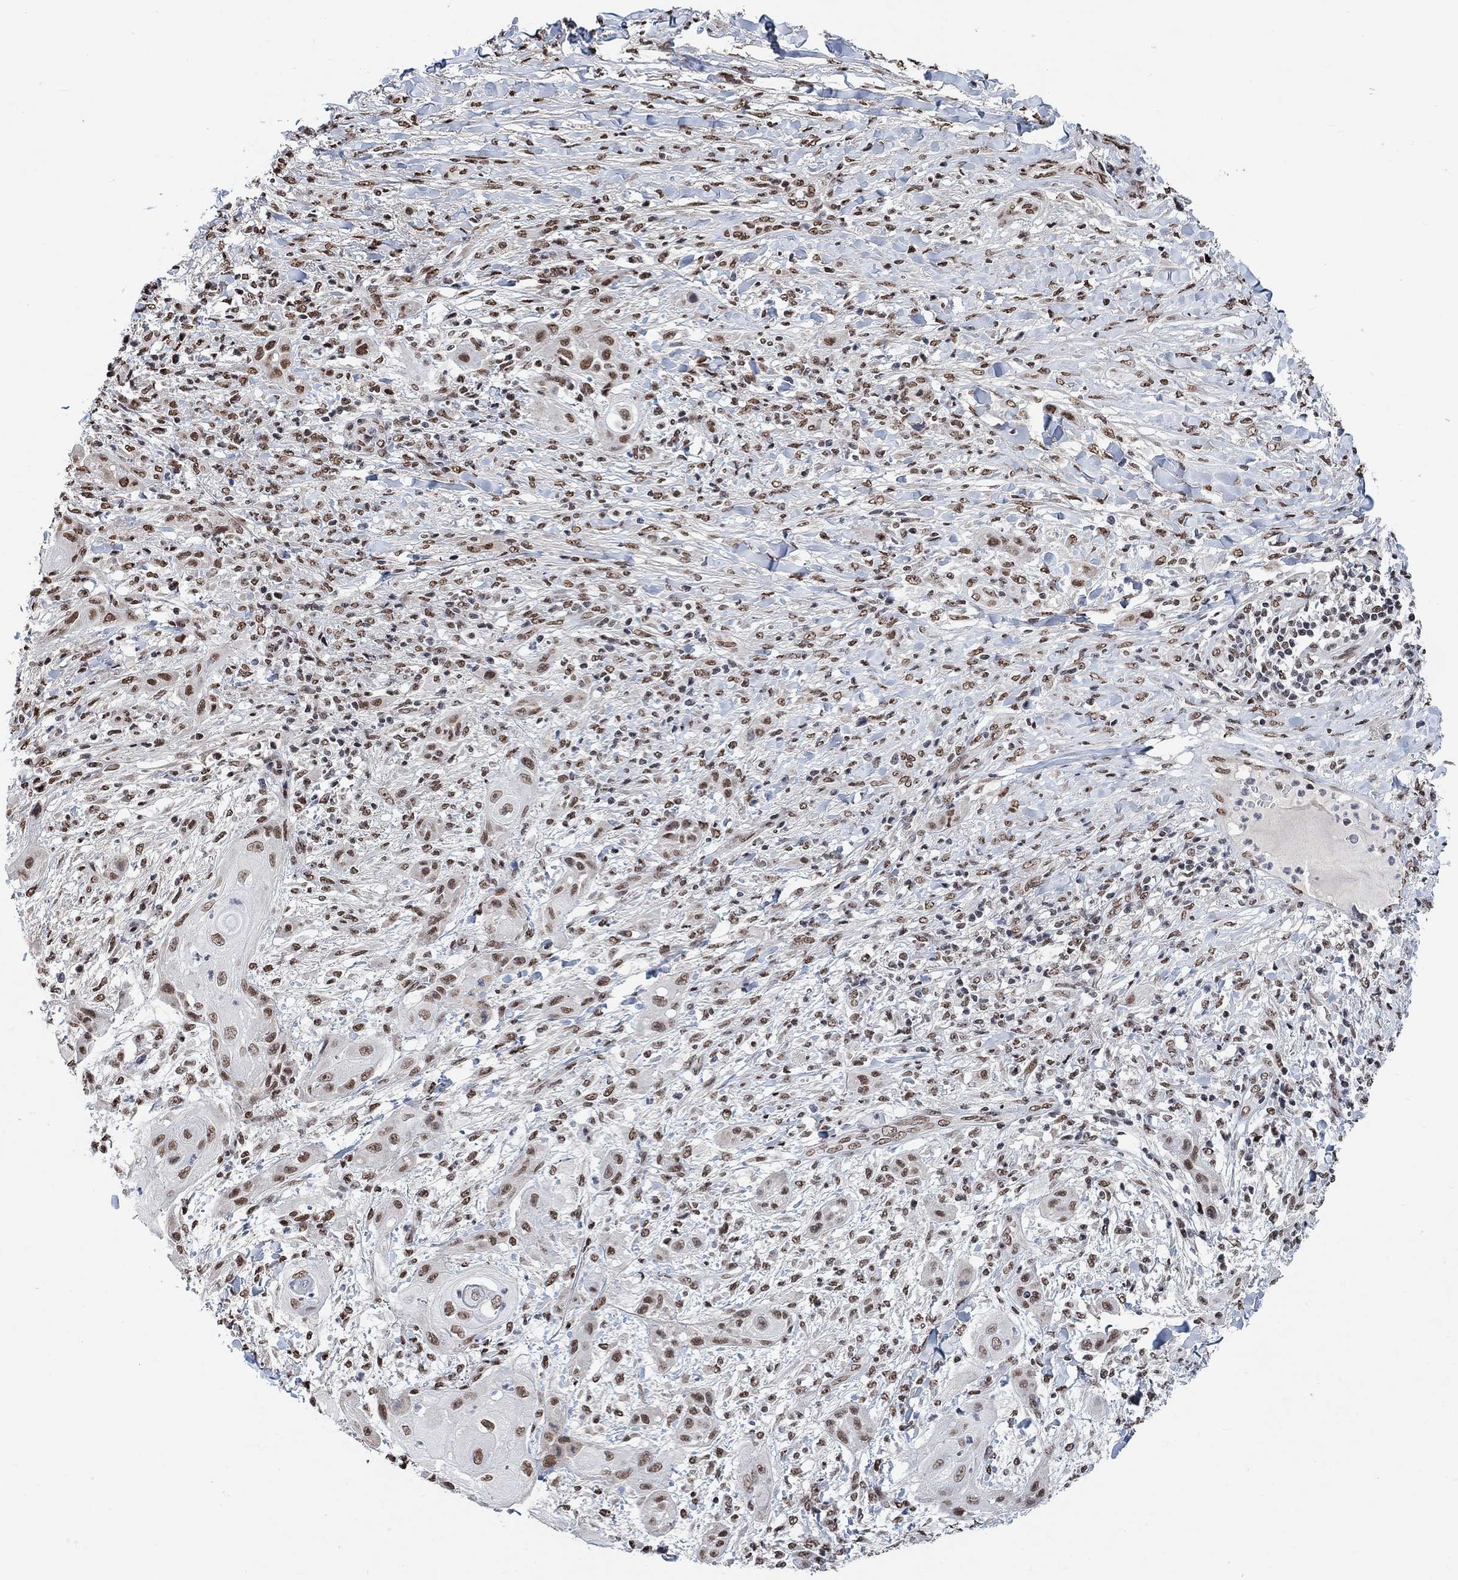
{"staining": {"intensity": "strong", "quantity": "25%-75%", "location": "nuclear"}, "tissue": "skin cancer", "cell_type": "Tumor cells", "image_type": "cancer", "snomed": [{"axis": "morphology", "description": "Squamous cell carcinoma, NOS"}, {"axis": "topography", "description": "Skin"}], "caption": "An image of human skin cancer stained for a protein reveals strong nuclear brown staining in tumor cells.", "gene": "USP39", "patient": {"sex": "male", "age": 62}}